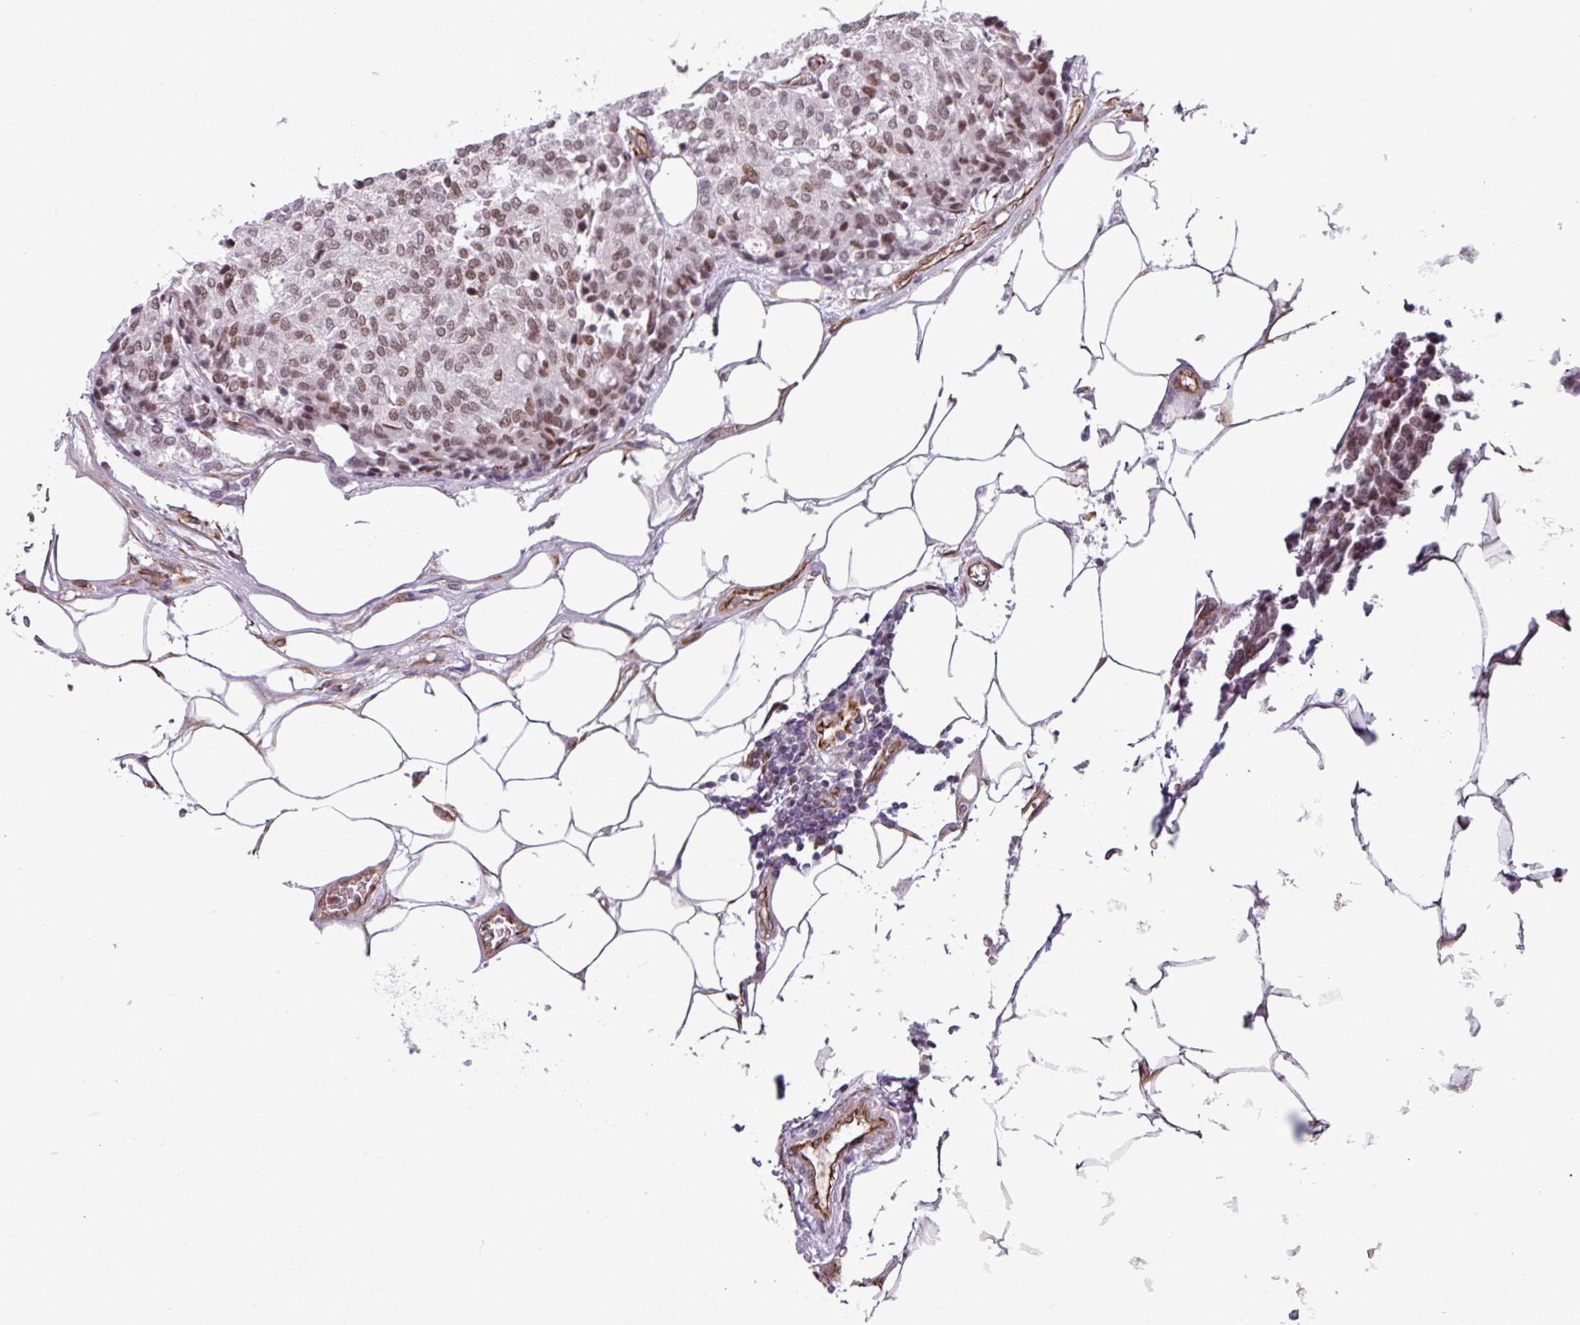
{"staining": {"intensity": "moderate", "quantity": ">75%", "location": "nuclear"}, "tissue": "carcinoid", "cell_type": "Tumor cells", "image_type": "cancer", "snomed": [{"axis": "morphology", "description": "Carcinoid, malignant, NOS"}, {"axis": "topography", "description": "Pancreas"}], "caption": "IHC (DAB) staining of malignant carcinoid demonstrates moderate nuclear protein positivity in approximately >75% of tumor cells. (DAB = brown stain, brightfield microscopy at high magnification).", "gene": "CHD3", "patient": {"sex": "female", "age": 54}}